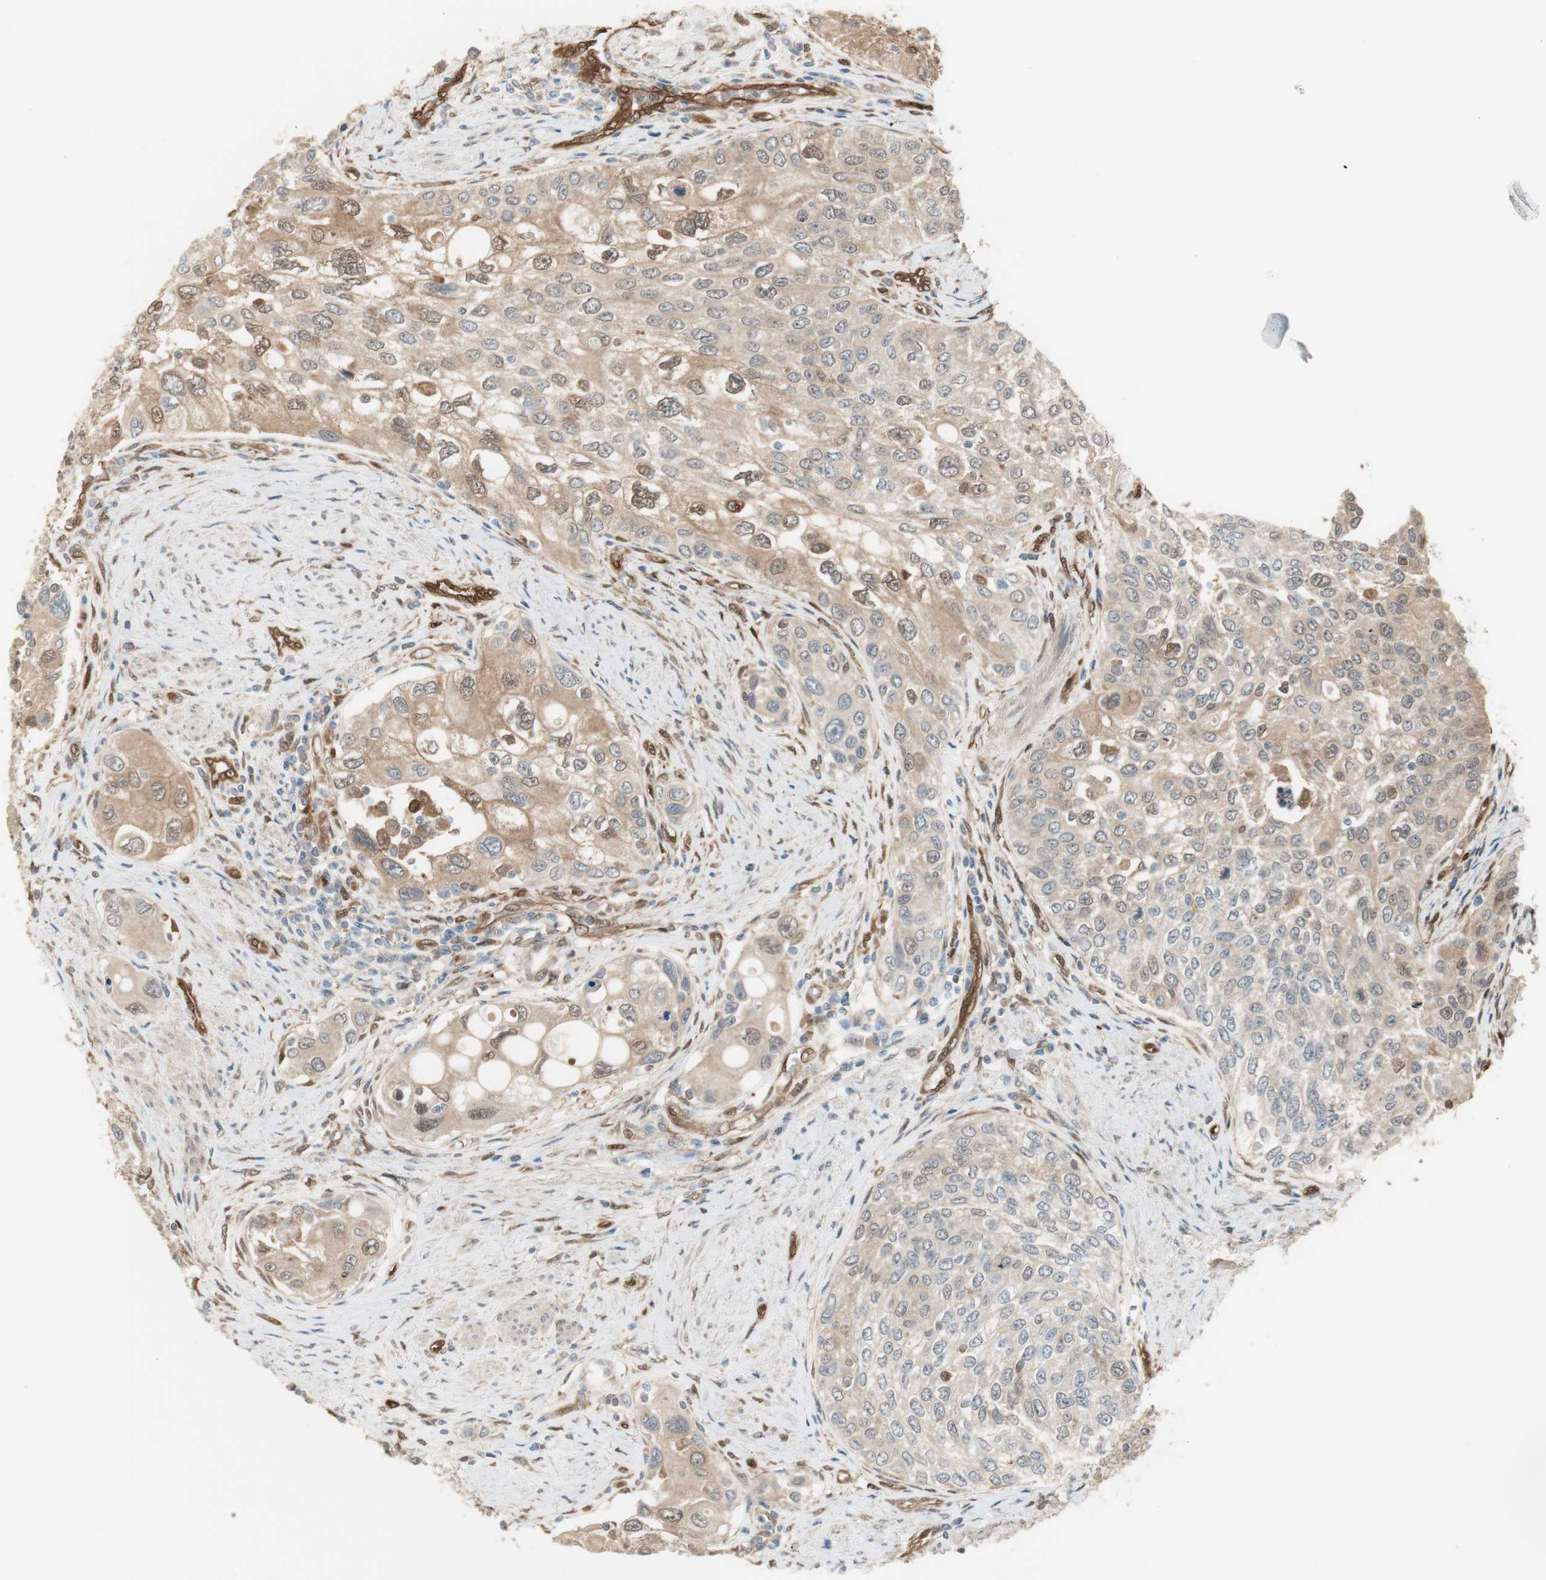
{"staining": {"intensity": "moderate", "quantity": ">75%", "location": "cytoplasmic/membranous,nuclear"}, "tissue": "urothelial cancer", "cell_type": "Tumor cells", "image_type": "cancer", "snomed": [{"axis": "morphology", "description": "Urothelial carcinoma, High grade"}, {"axis": "topography", "description": "Urinary bladder"}], "caption": "A medium amount of moderate cytoplasmic/membranous and nuclear positivity is seen in about >75% of tumor cells in high-grade urothelial carcinoma tissue. Using DAB (3,3'-diaminobenzidine) (brown) and hematoxylin (blue) stains, captured at high magnification using brightfield microscopy.", "gene": "SERPINB6", "patient": {"sex": "female", "age": 56}}